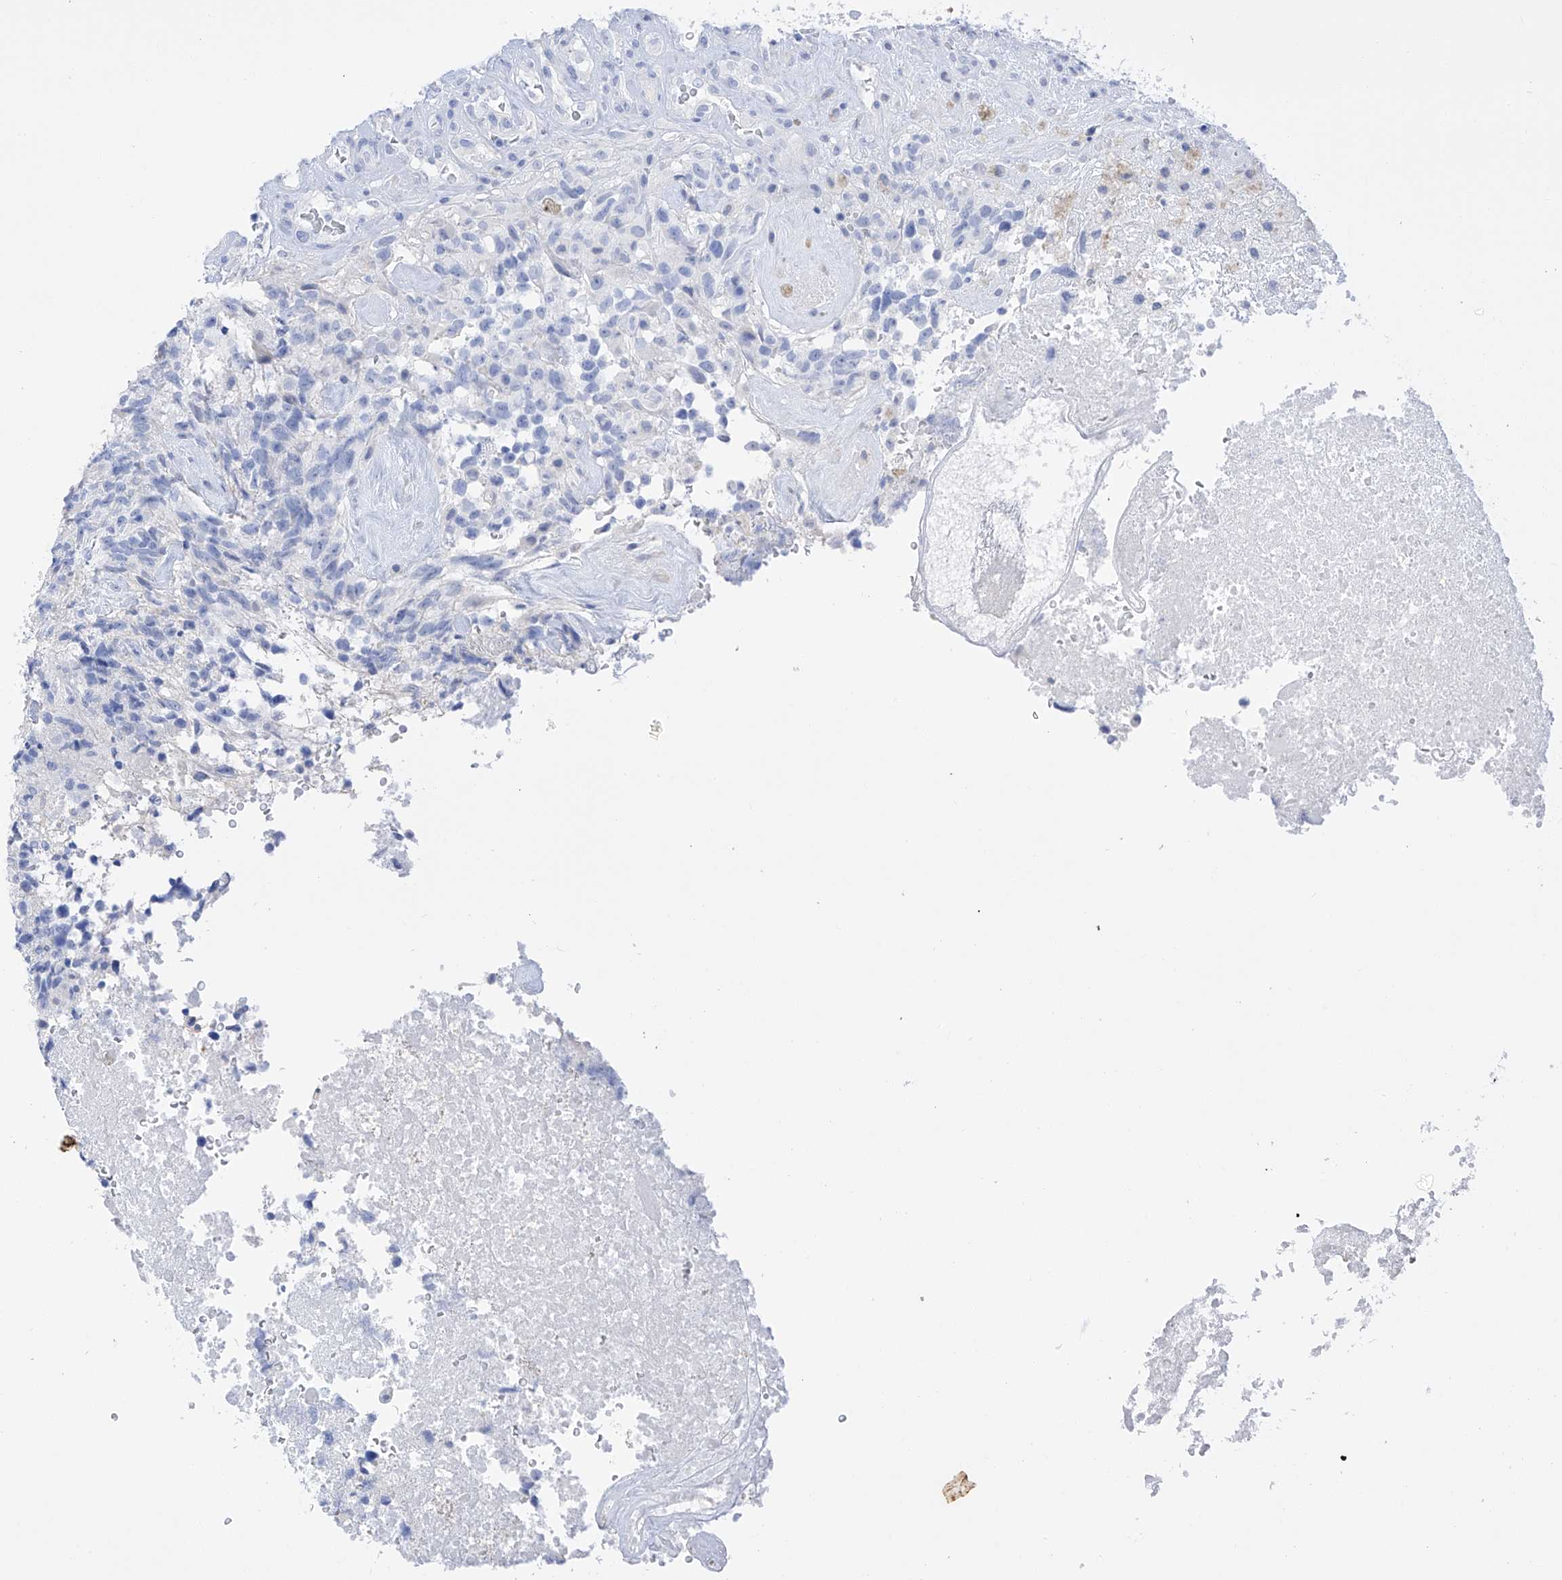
{"staining": {"intensity": "negative", "quantity": "none", "location": "none"}, "tissue": "glioma", "cell_type": "Tumor cells", "image_type": "cancer", "snomed": [{"axis": "morphology", "description": "Glioma, malignant, High grade"}, {"axis": "topography", "description": "Brain"}], "caption": "This is a photomicrograph of immunohistochemistry staining of glioma, which shows no expression in tumor cells.", "gene": "FLG", "patient": {"sex": "male", "age": 69}}